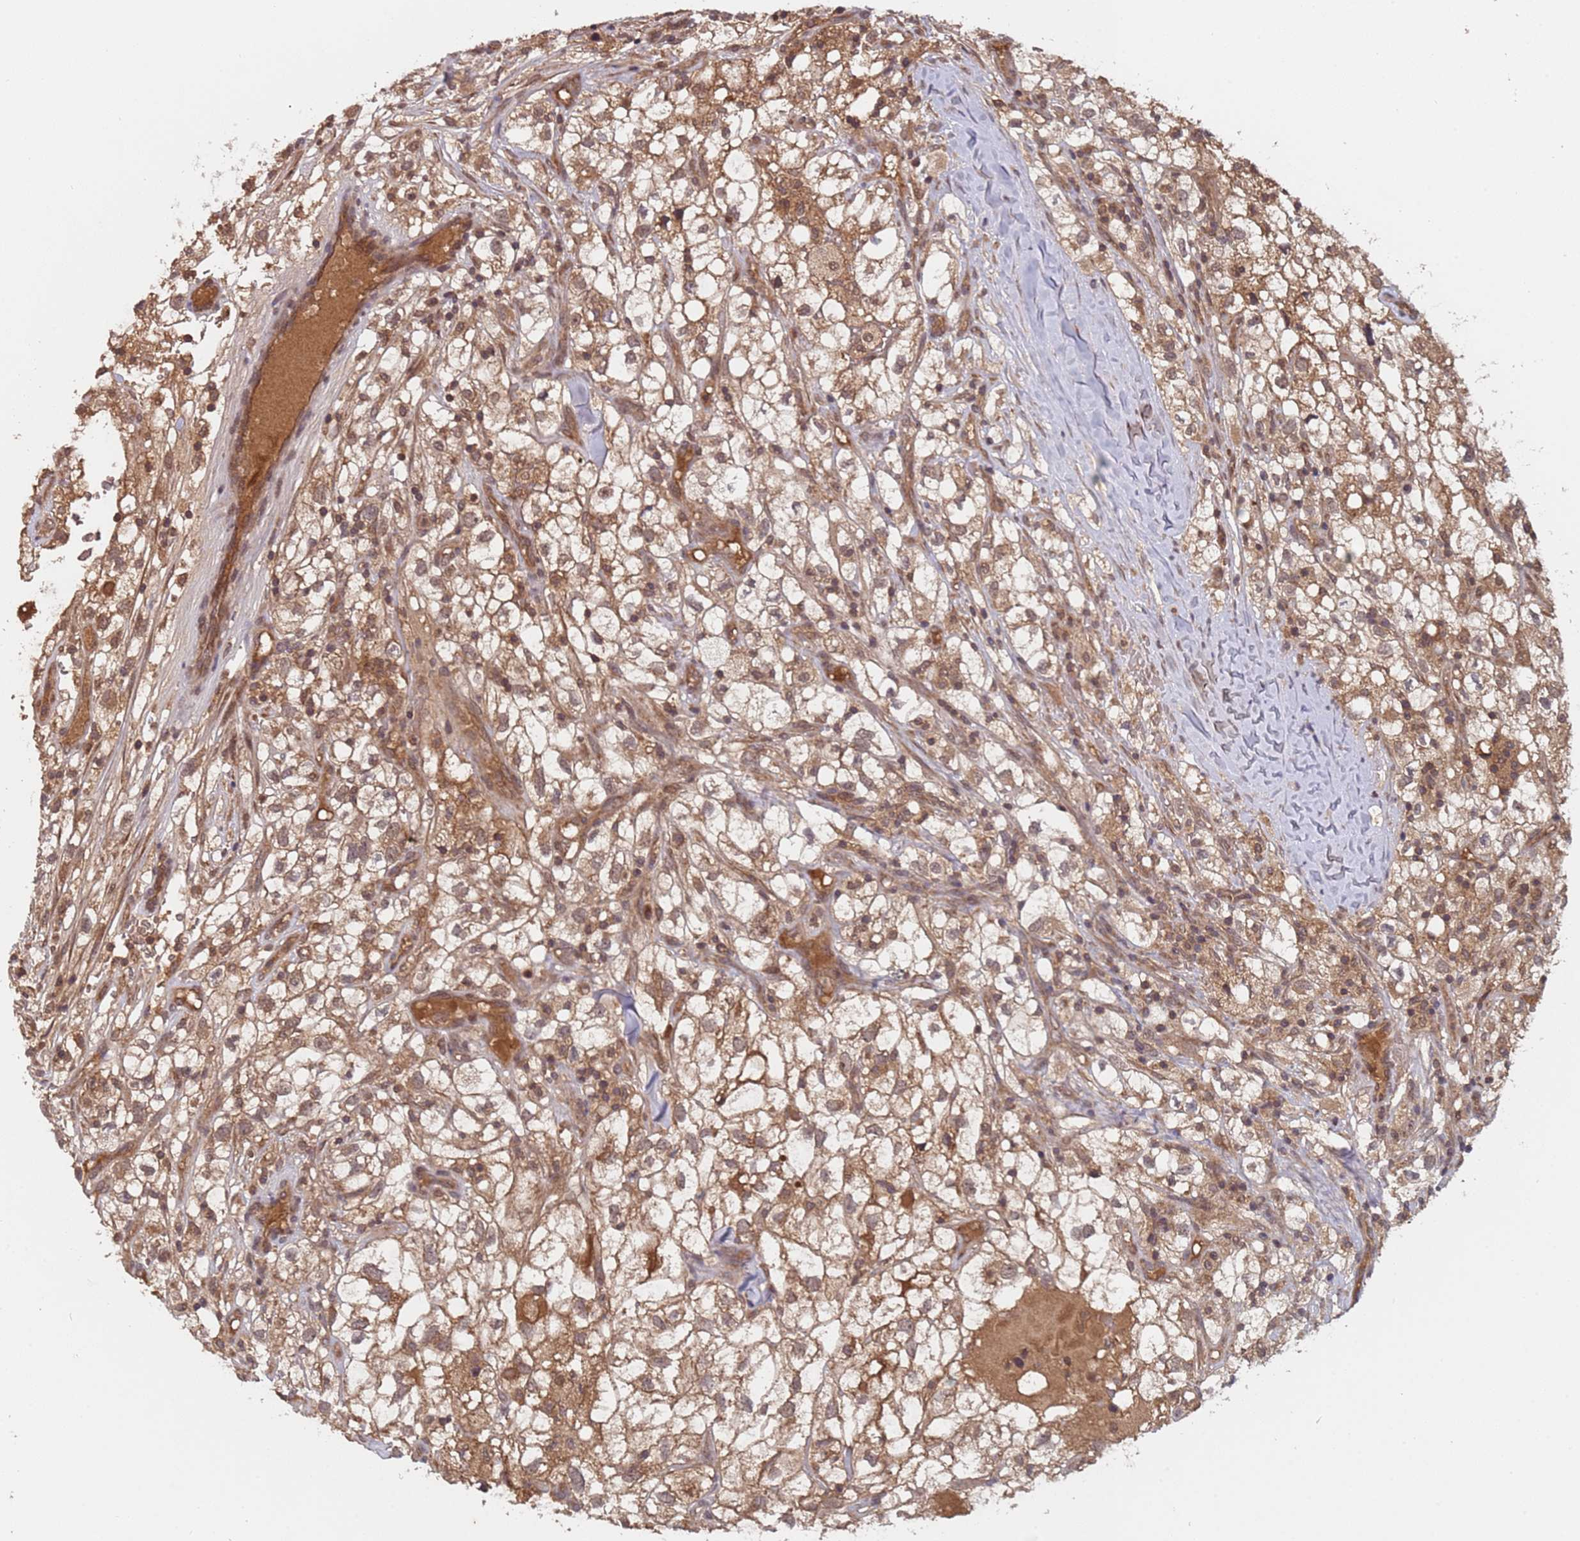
{"staining": {"intensity": "moderate", "quantity": ">75%", "location": "cytoplasmic/membranous,nuclear"}, "tissue": "renal cancer", "cell_type": "Tumor cells", "image_type": "cancer", "snomed": [{"axis": "morphology", "description": "Adenocarcinoma, NOS"}, {"axis": "topography", "description": "Kidney"}], "caption": "The immunohistochemical stain highlights moderate cytoplasmic/membranous and nuclear expression in tumor cells of renal adenocarcinoma tissue.", "gene": "ERI1", "patient": {"sex": "male", "age": 59}}